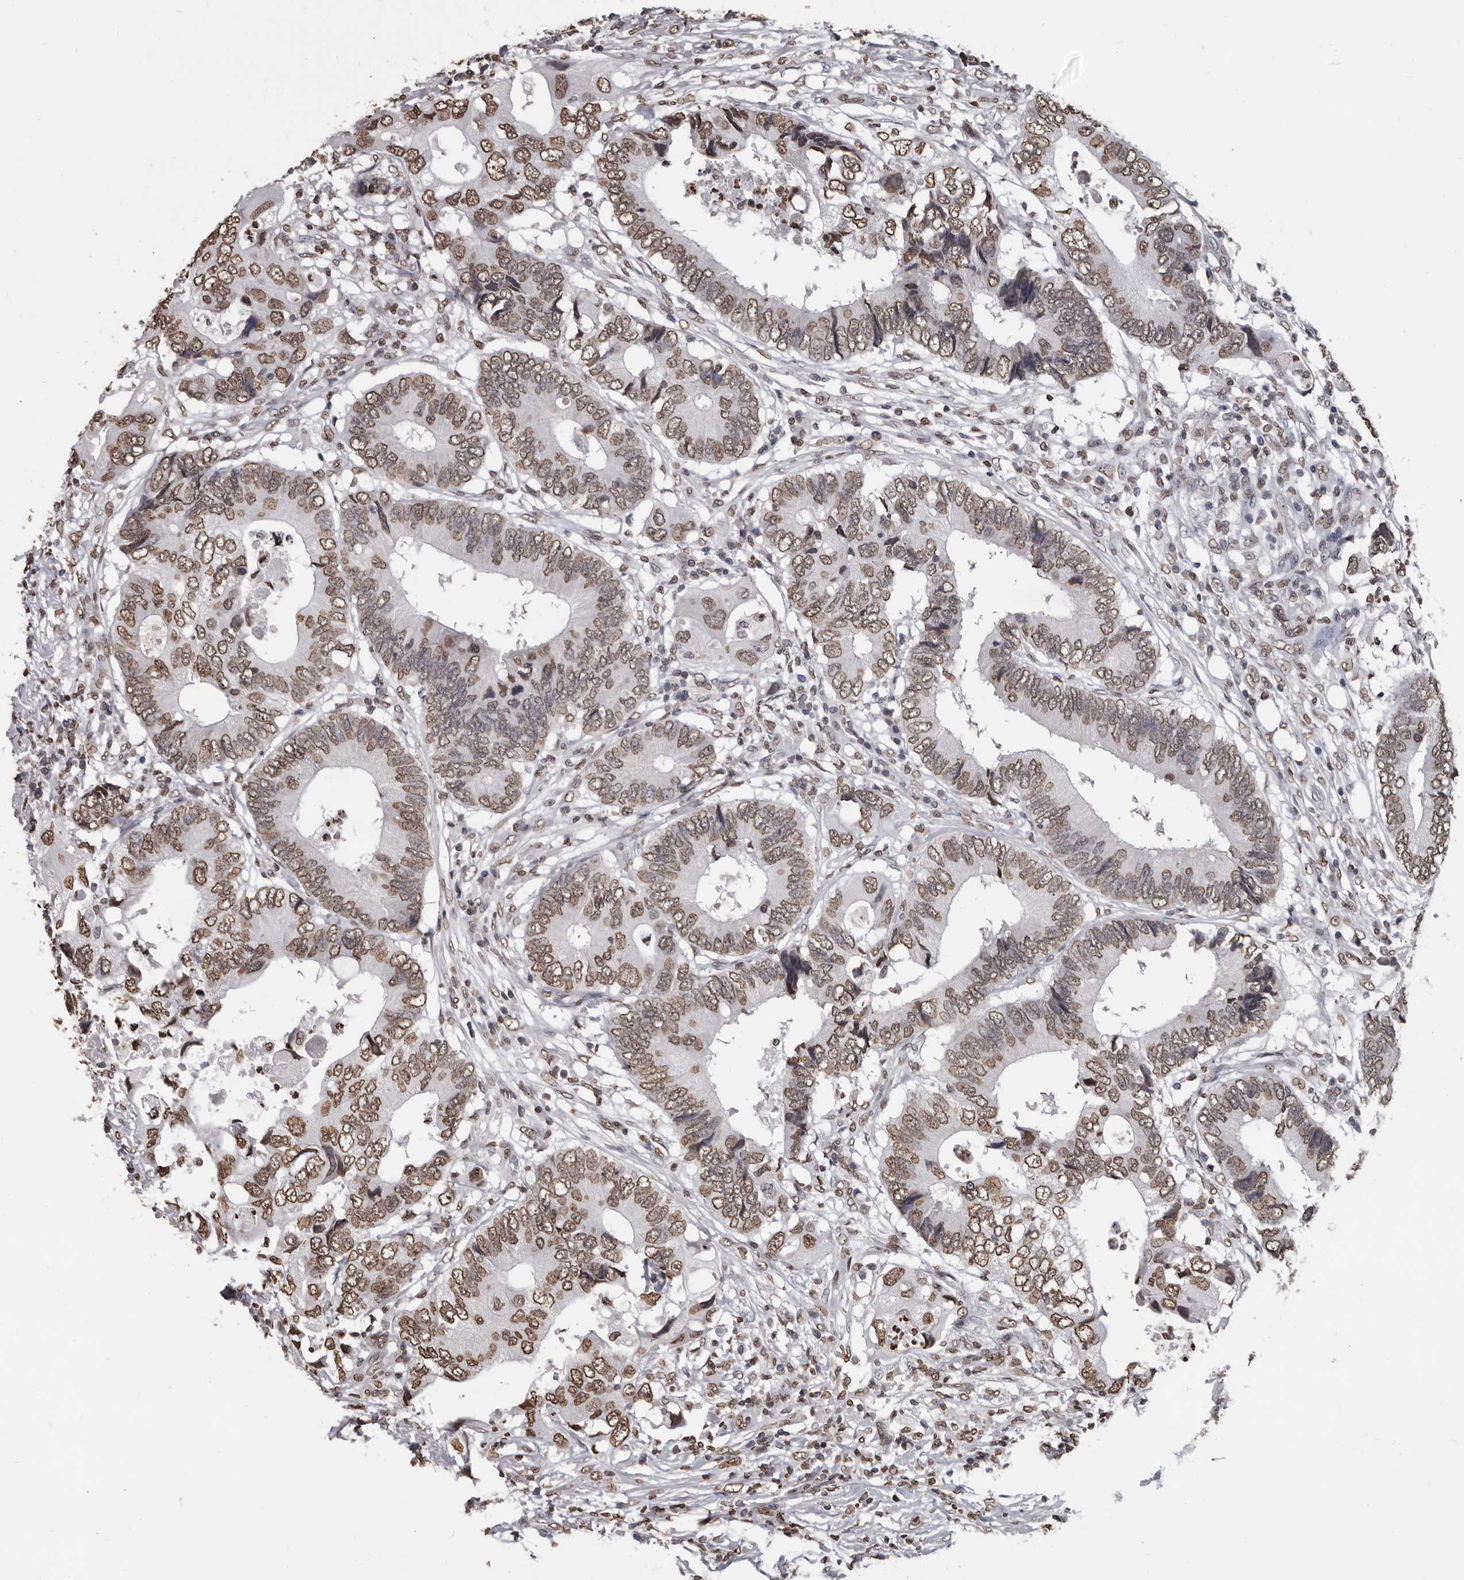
{"staining": {"intensity": "moderate", "quantity": ">75%", "location": "cytoplasmic/membranous,nuclear"}, "tissue": "colorectal cancer", "cell_type": "Tumor cells", "image_type": "cancer", "snomed": [{"axis": "morphology", "description": "Adenocarcinoma, NOS"}, {"axis": "topography", "description": "Colon"}], "caption": "This is a micrograph of IHC staining of colorectal adenocarcinoma, which shows moderate expression in the cytoplasmic/membranous and nuclear of tumor cells.", "gene": "AHR", "patient": {"sex": "male", "age": 71}}